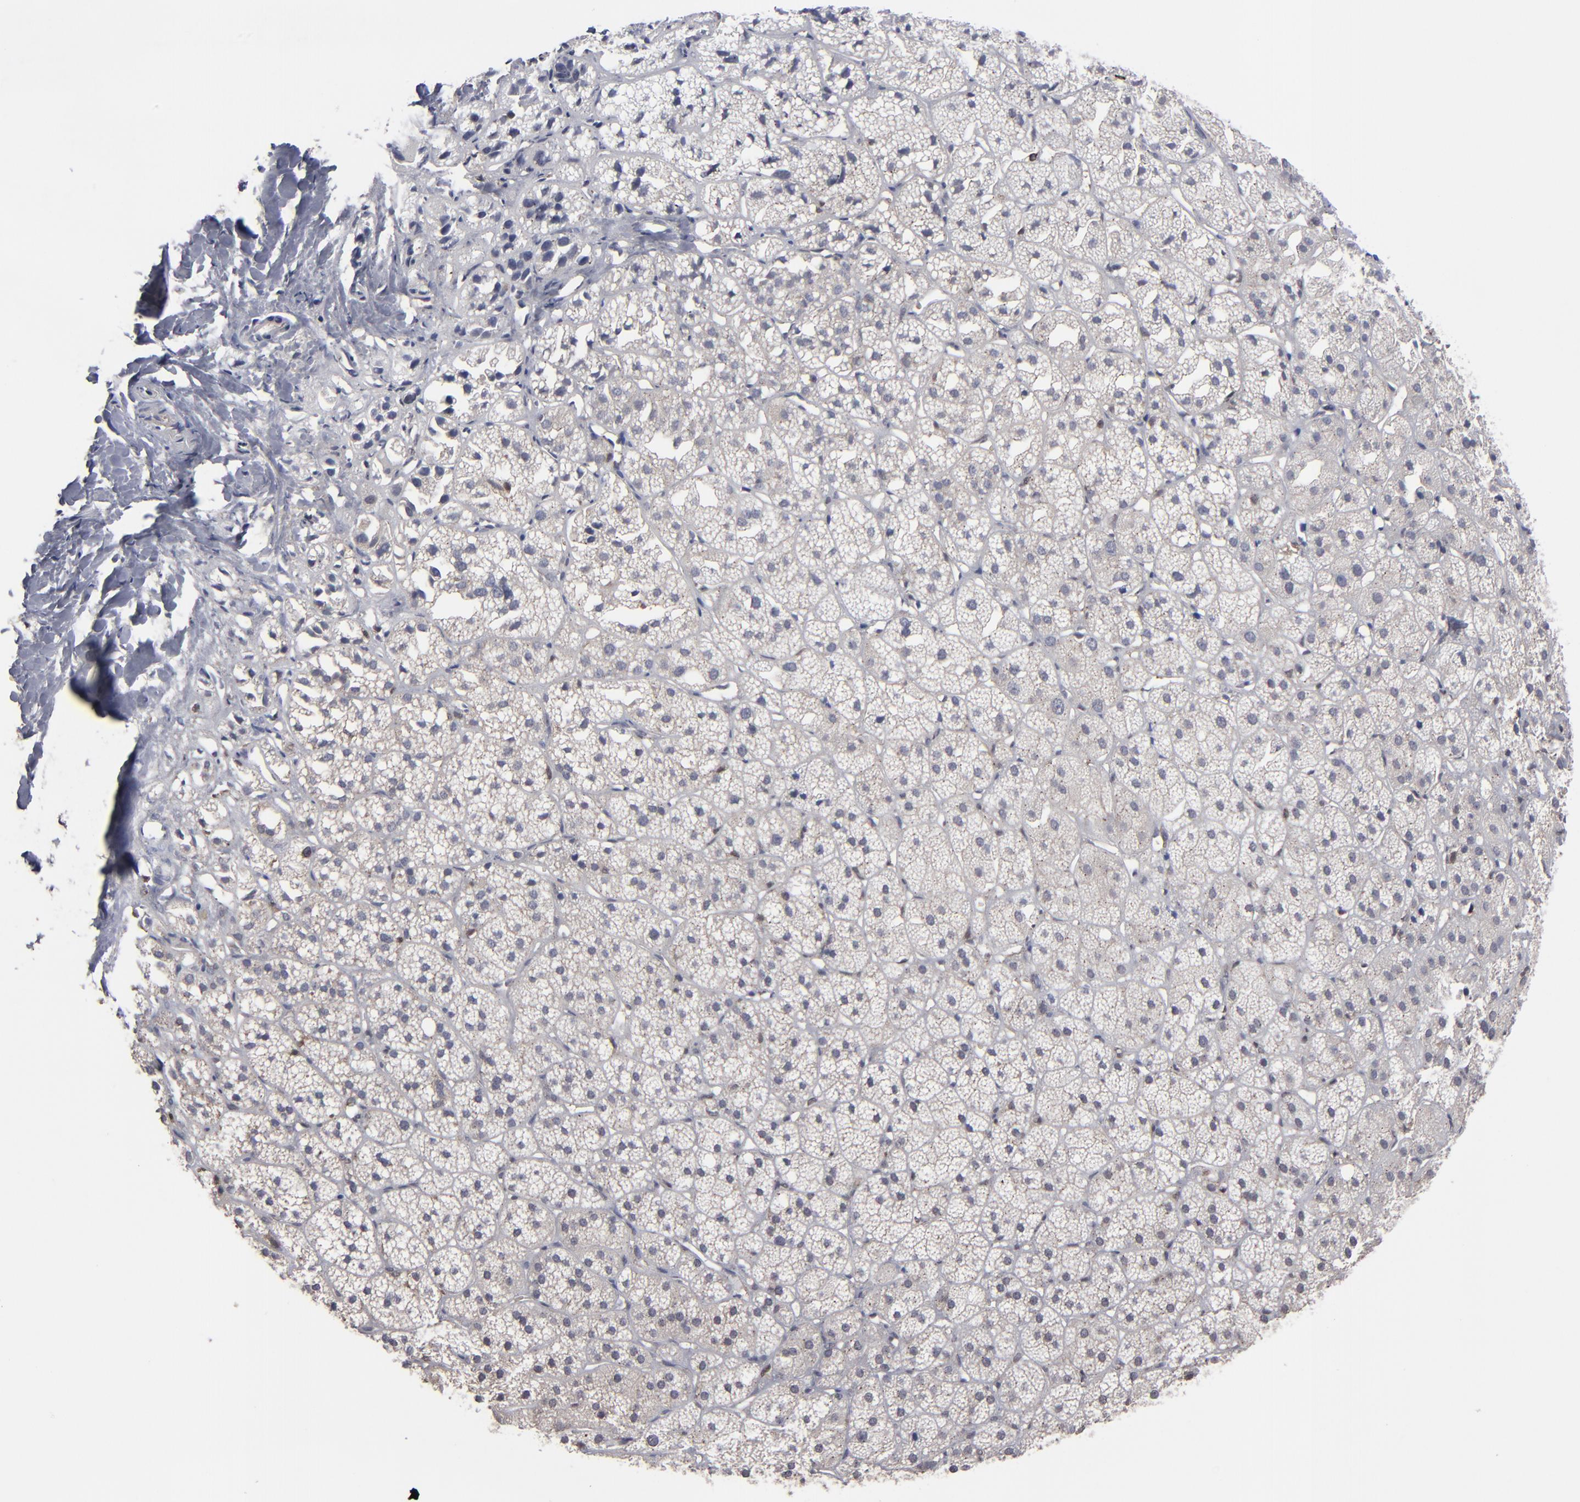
{"staining": {"intensity": "weak", "quantity": ">75%", "location": "cytoplasmic/membranous"}, "tissue": "adrenal gland", "cell_type": "Glandular cells", "image_type": "normal", "snomed": [{"axis": "morphology", "description": "Normal tissue, NOS"}, {"axis": "topography", "description": "Adrenal gland"}], "caption": "Protein analysis of unremarkable adrenal gland demonstrates weak cytoplasmic/membranous positivity in approximately >75% of glandular cells. Nuclei are stained in blue.", "gene": "KIAA2026", "patient": {"sex": "female", "age": 71}}